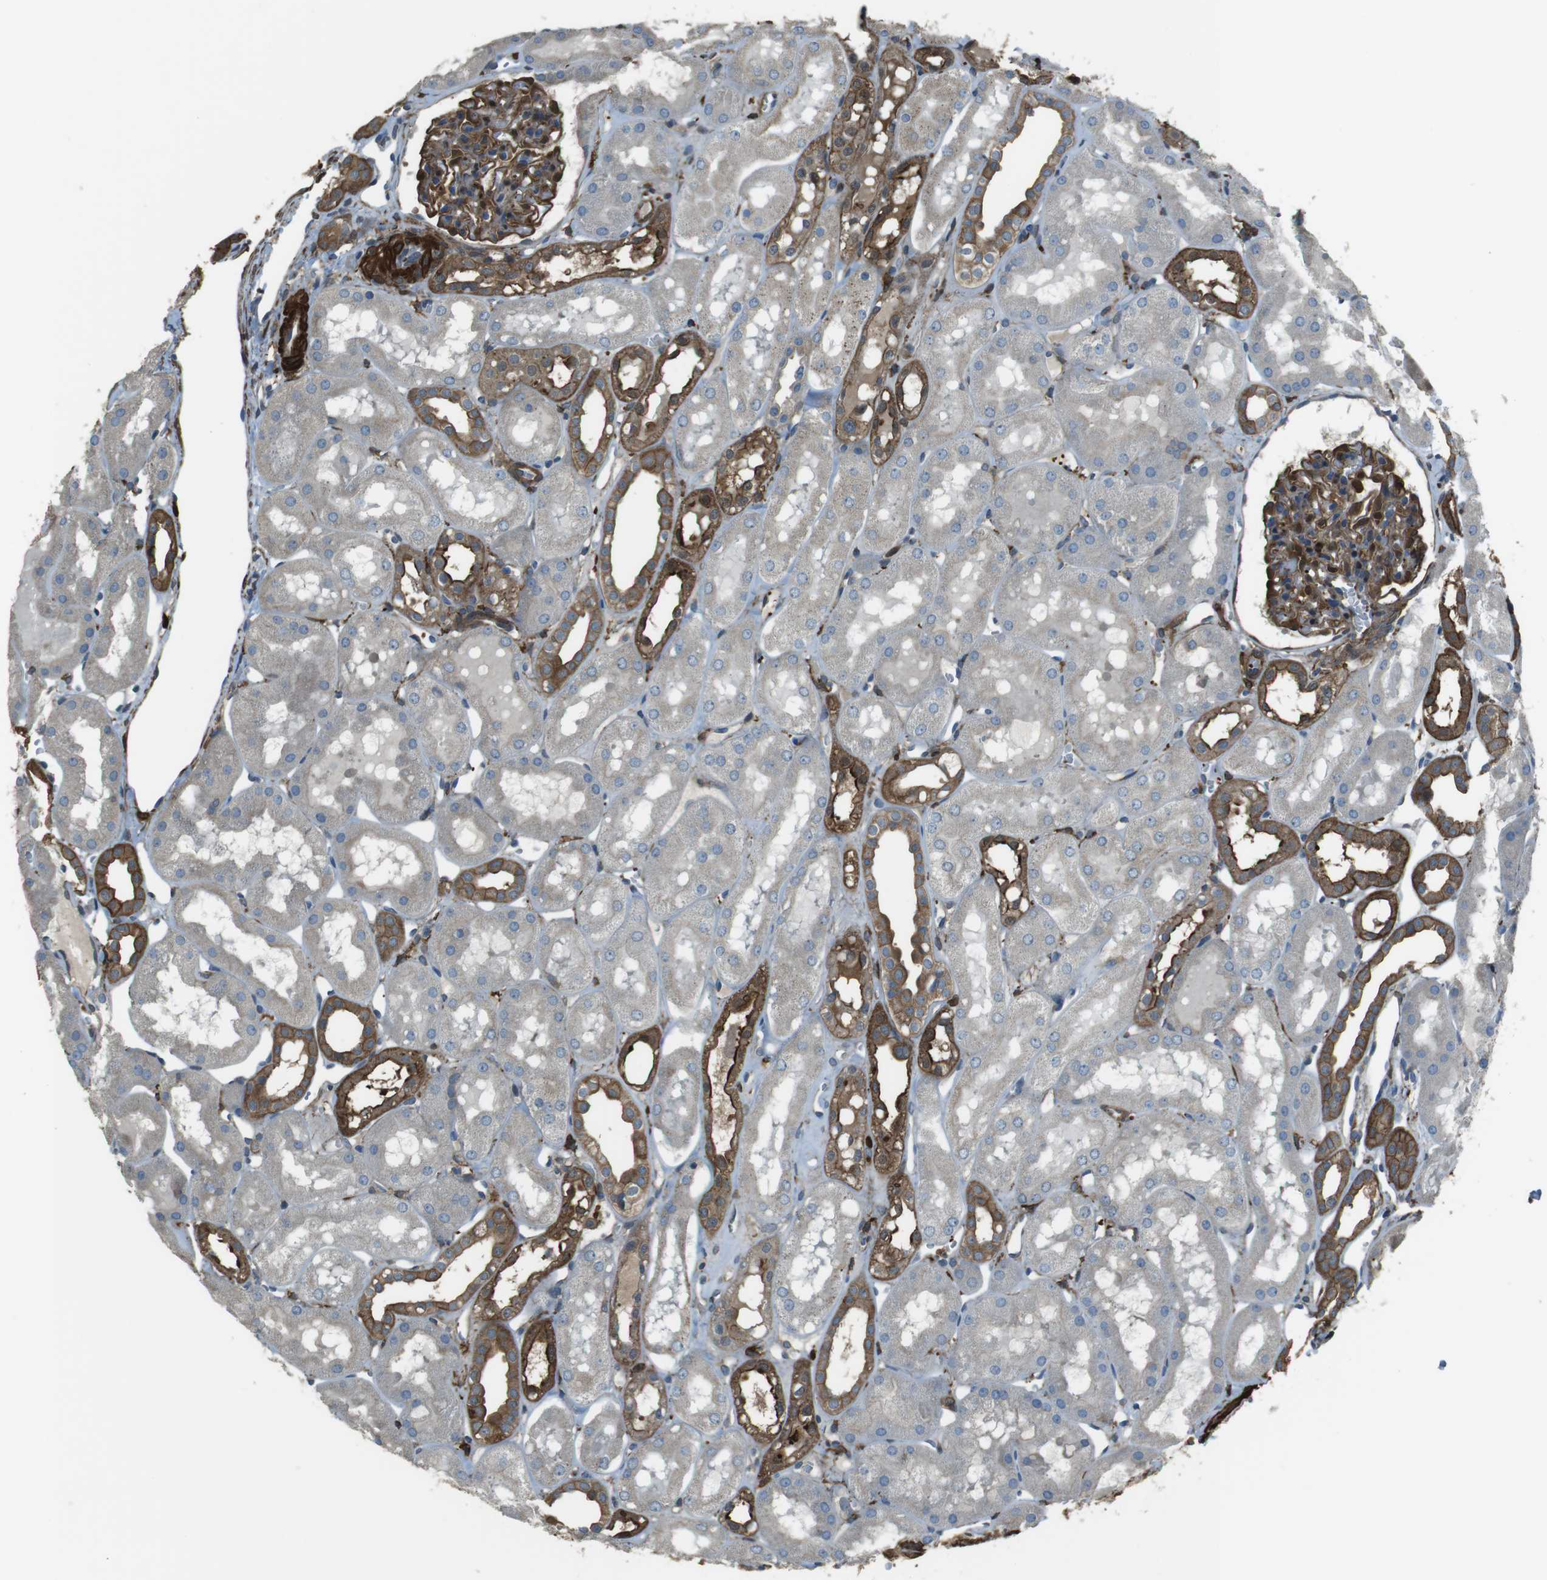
{"staining": {"intensity": "moderate", "quantity": ">75%", "location": "cytoplasmic/membranous"}, "tissue": "kidney", "cell_type": "Cells in glomeruli", "image_type": "normal", "snomed": [{"axis": "morphology", "description": "Normal tissue, NOS"}, {"axis": "topography", "description": "Kidney"}, {"axis": "topography", "description": "Urinary bladder"}], "caption": "Cells in glomeruli reveal medium levels of moderate cytoplasmic/membranous positivity in approximately >75% of cells in unremarkable human kidney.", "gene": "SFT2D1", "patient": {"sex": "male", "age": 16}}